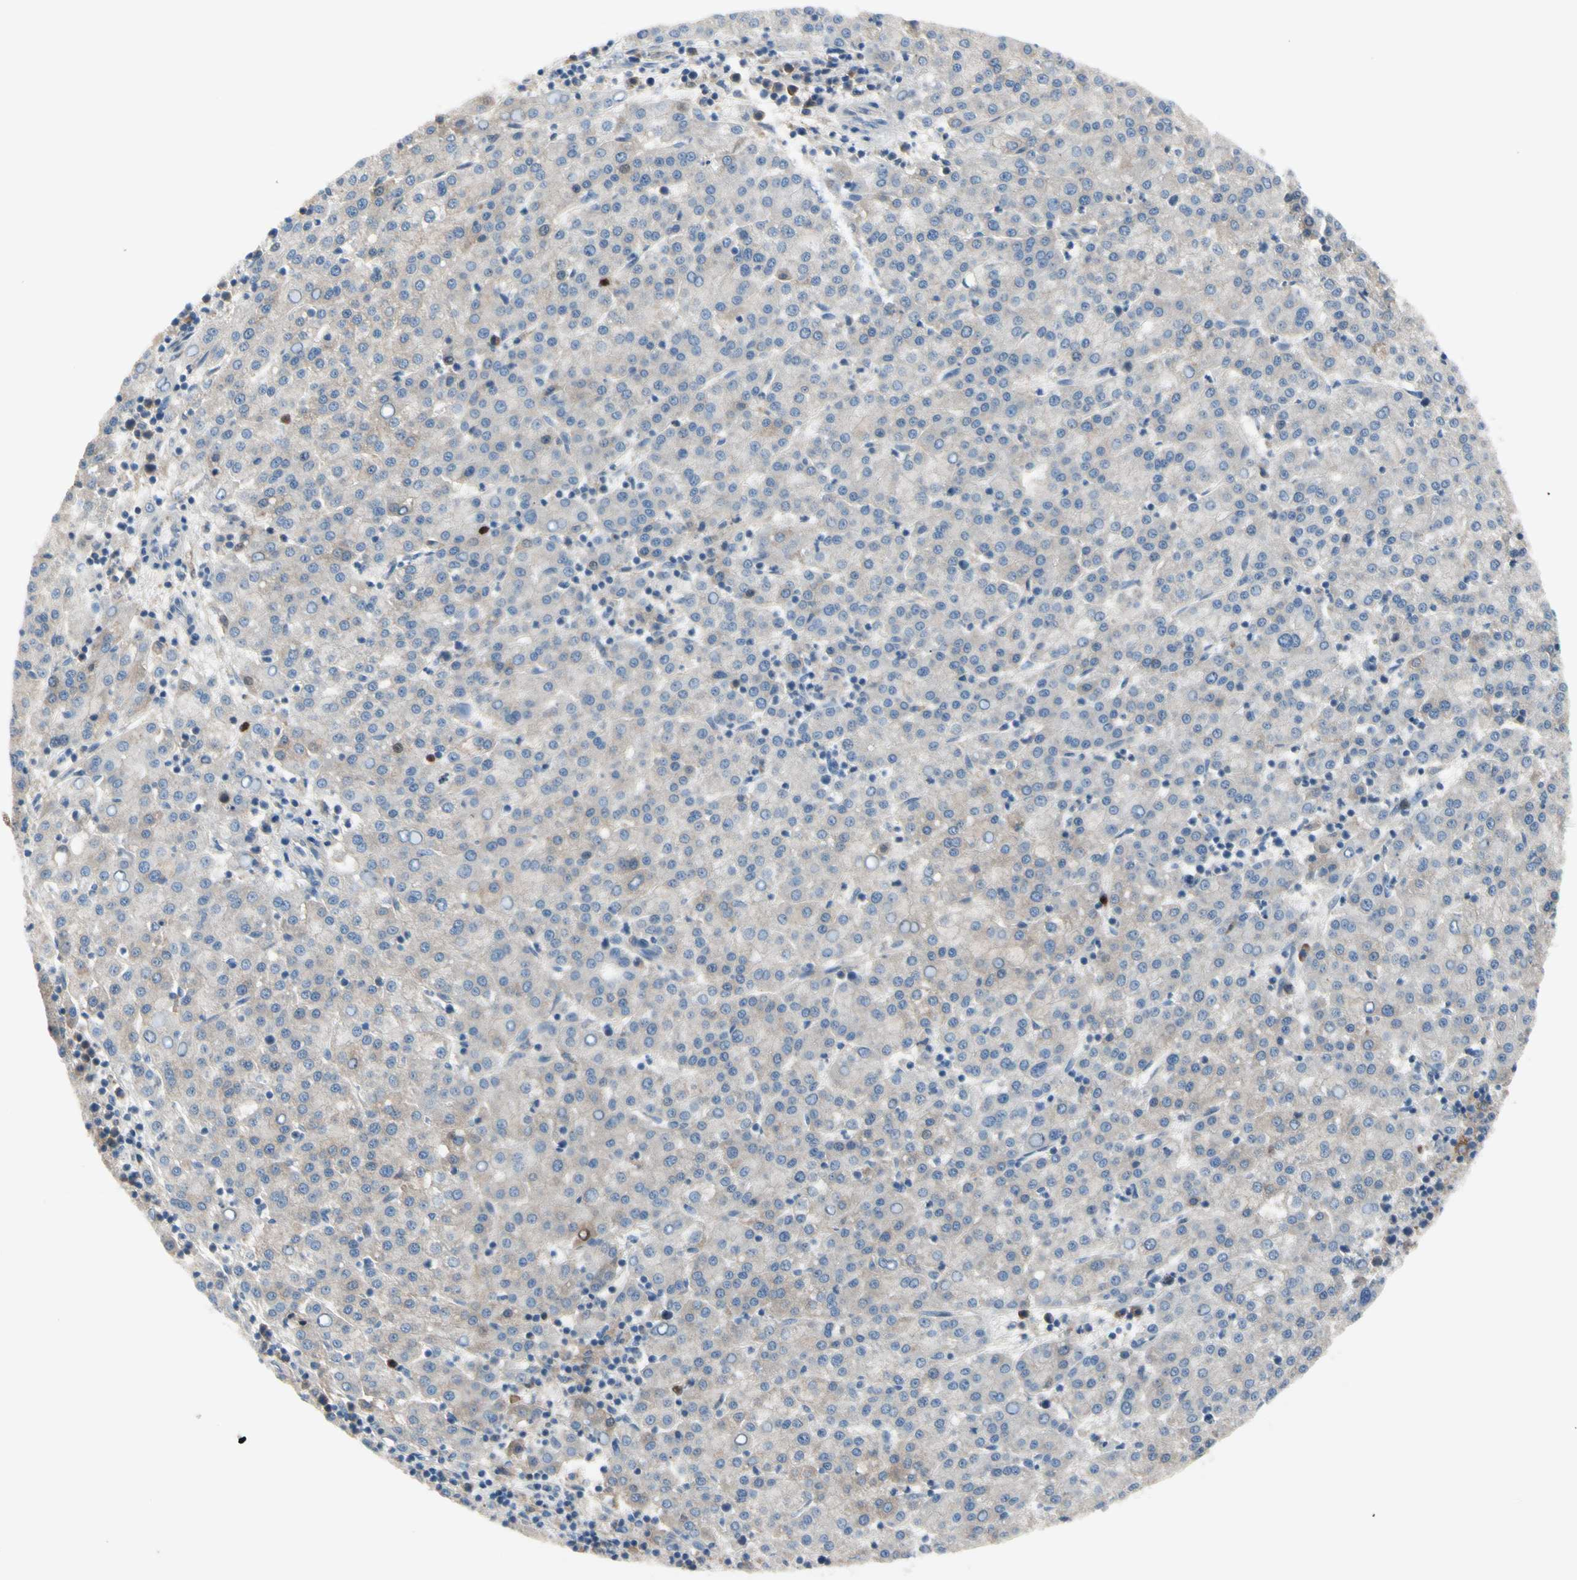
{"staining": {"intensity": "negative", "quantity": "none", "location": "none"}, "tissue": "liver cancer", "cell_type": "Tumor cells", "image_type": "cancer", "snomed": [{"axis": "morphology", "description": "Carcinoma, Hepatocellular, NOS"}, {"axis": "topography", "description": "Liver"}], "caption": "Hepatocellular carcinoma (liver) was stained to show a protein in brown. There is no significant staining in tumor cells.", "gene": "HJURP", "patient": {"sex": "female", "age": 58}}